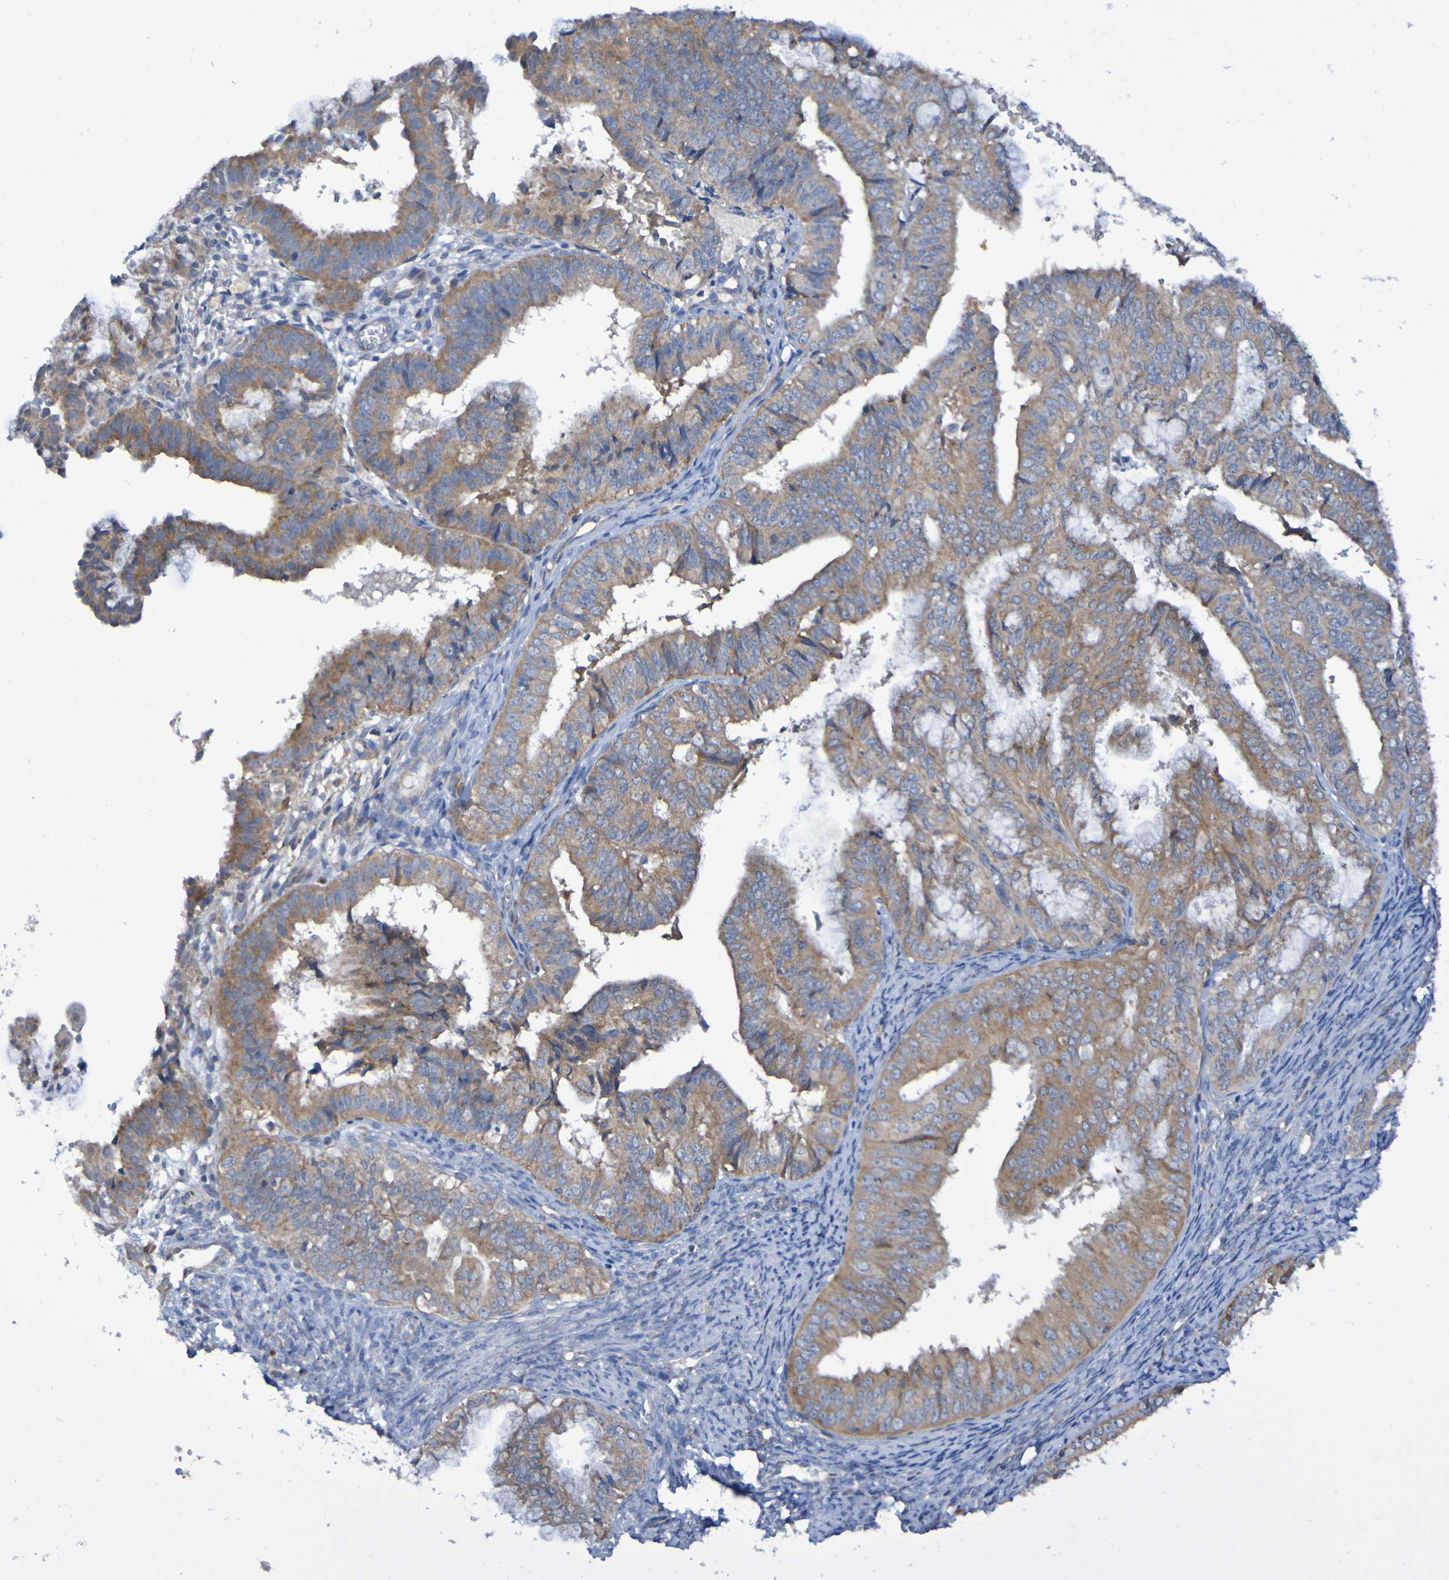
{"staining": {"intensity": "moderate", "quantity": ">75%", "location": "cytoplasmic/membranous"}, "tissue": "endometrial cancer", "cell_type": "Tumor cells", "image_type": "cancer", "snomed": [{"axis": "morphology", "description": "Adenocarcinoma, NOS"}, {"axis": "topography", "description": "Endometrium"}], "caption": "Moderate cytoplasmic/membranous expression for a protein is identified in approximately >75% of tumor cells of endometrial cancer (adenocarcinoma) using IHC.", "gene": "LMBRD2", "patient": {"sex": "female", "age": 63}}